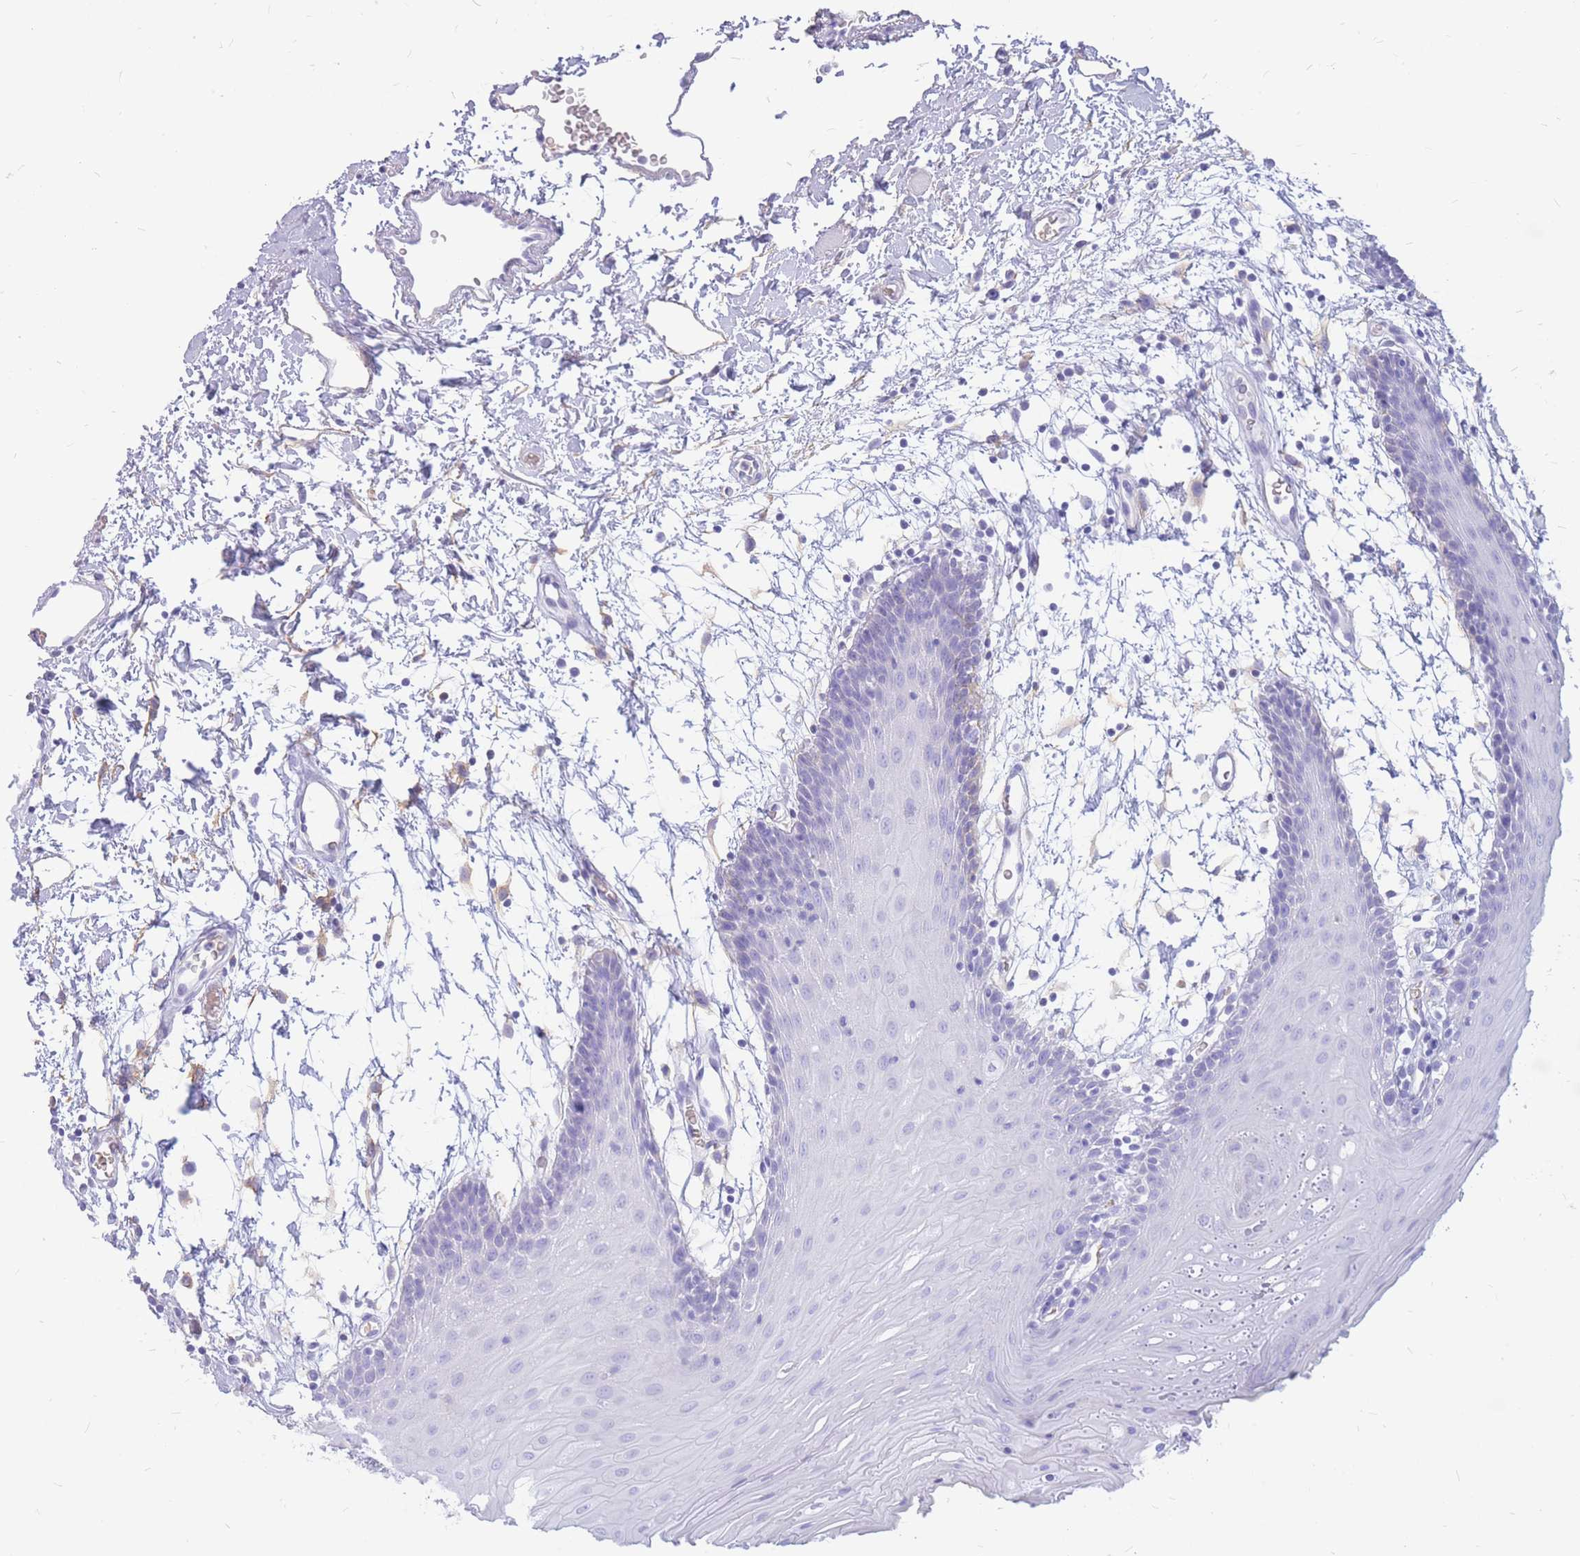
{"staining": {"intensity": "negative", "quantity": "none", "location": "none"}, "tissue": "oral mucosa", "cell_type": "Squamous epithelial cells", "image_type": "normal", "snomed": [{"axis": "morphology", "description": "Normal tissue, NOS"}, {"axis": "topography", "description": "Skeletal muscle"}, {"axis": "topography", "description": "Oral tissue"}, {"axis": "topography", "description": "Salivary gland"}, {"axis": "topography", "description": "Peripheral nerve tissue"}], "caption": "Squamous epithelial cells show no significant protein positivity in normal oral mucosa. The staining is performed using DAB (3,3'-diaminobenzidine) brown chromogen with nuclei counter-stained in using hematoxylin.", "gene": "ADD2", "patient": {"sex": "male", "age": 54}}